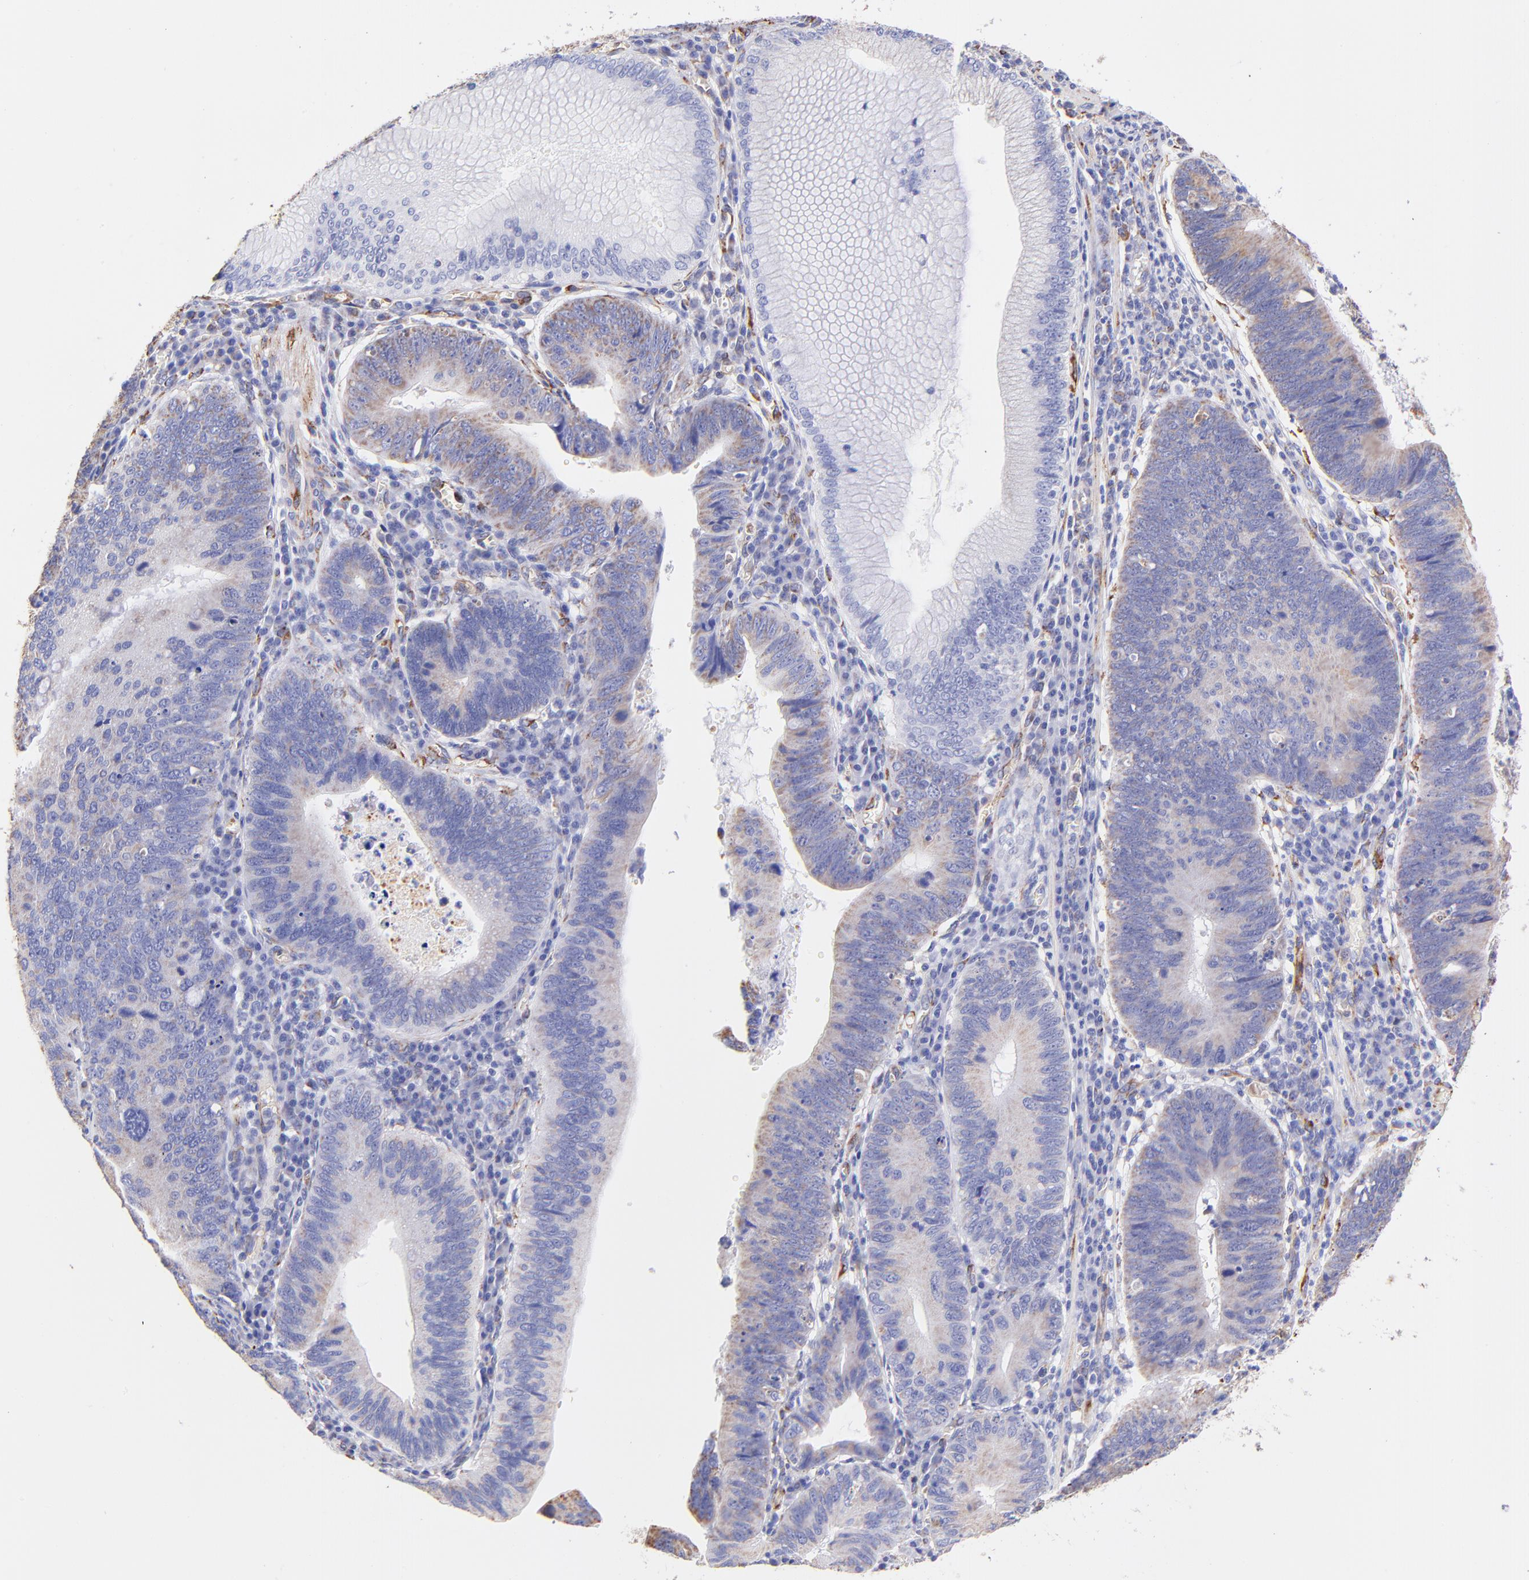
{"staining": {"intensity": "weak", "quantity": ">75%", "location": "cytoplasmic/membranous"}, "tissue": "stomach cancer", "cell_type": "Tumor cells", "image_type": "cancer", "snomed": [{"axis": "morphology", "description": "Adenocarcinoma, NOS"}, {"axis": "topography", "description": "Stomach"}], "caption": "The photomicrograph reveals a brown stain indicating the presence of a protein in the cytoplasmic/membranous of tumor cells in adenocarcinoma (stomach).", "gene": "SPARC", "patient": {"sex": "male", "age": 59}}